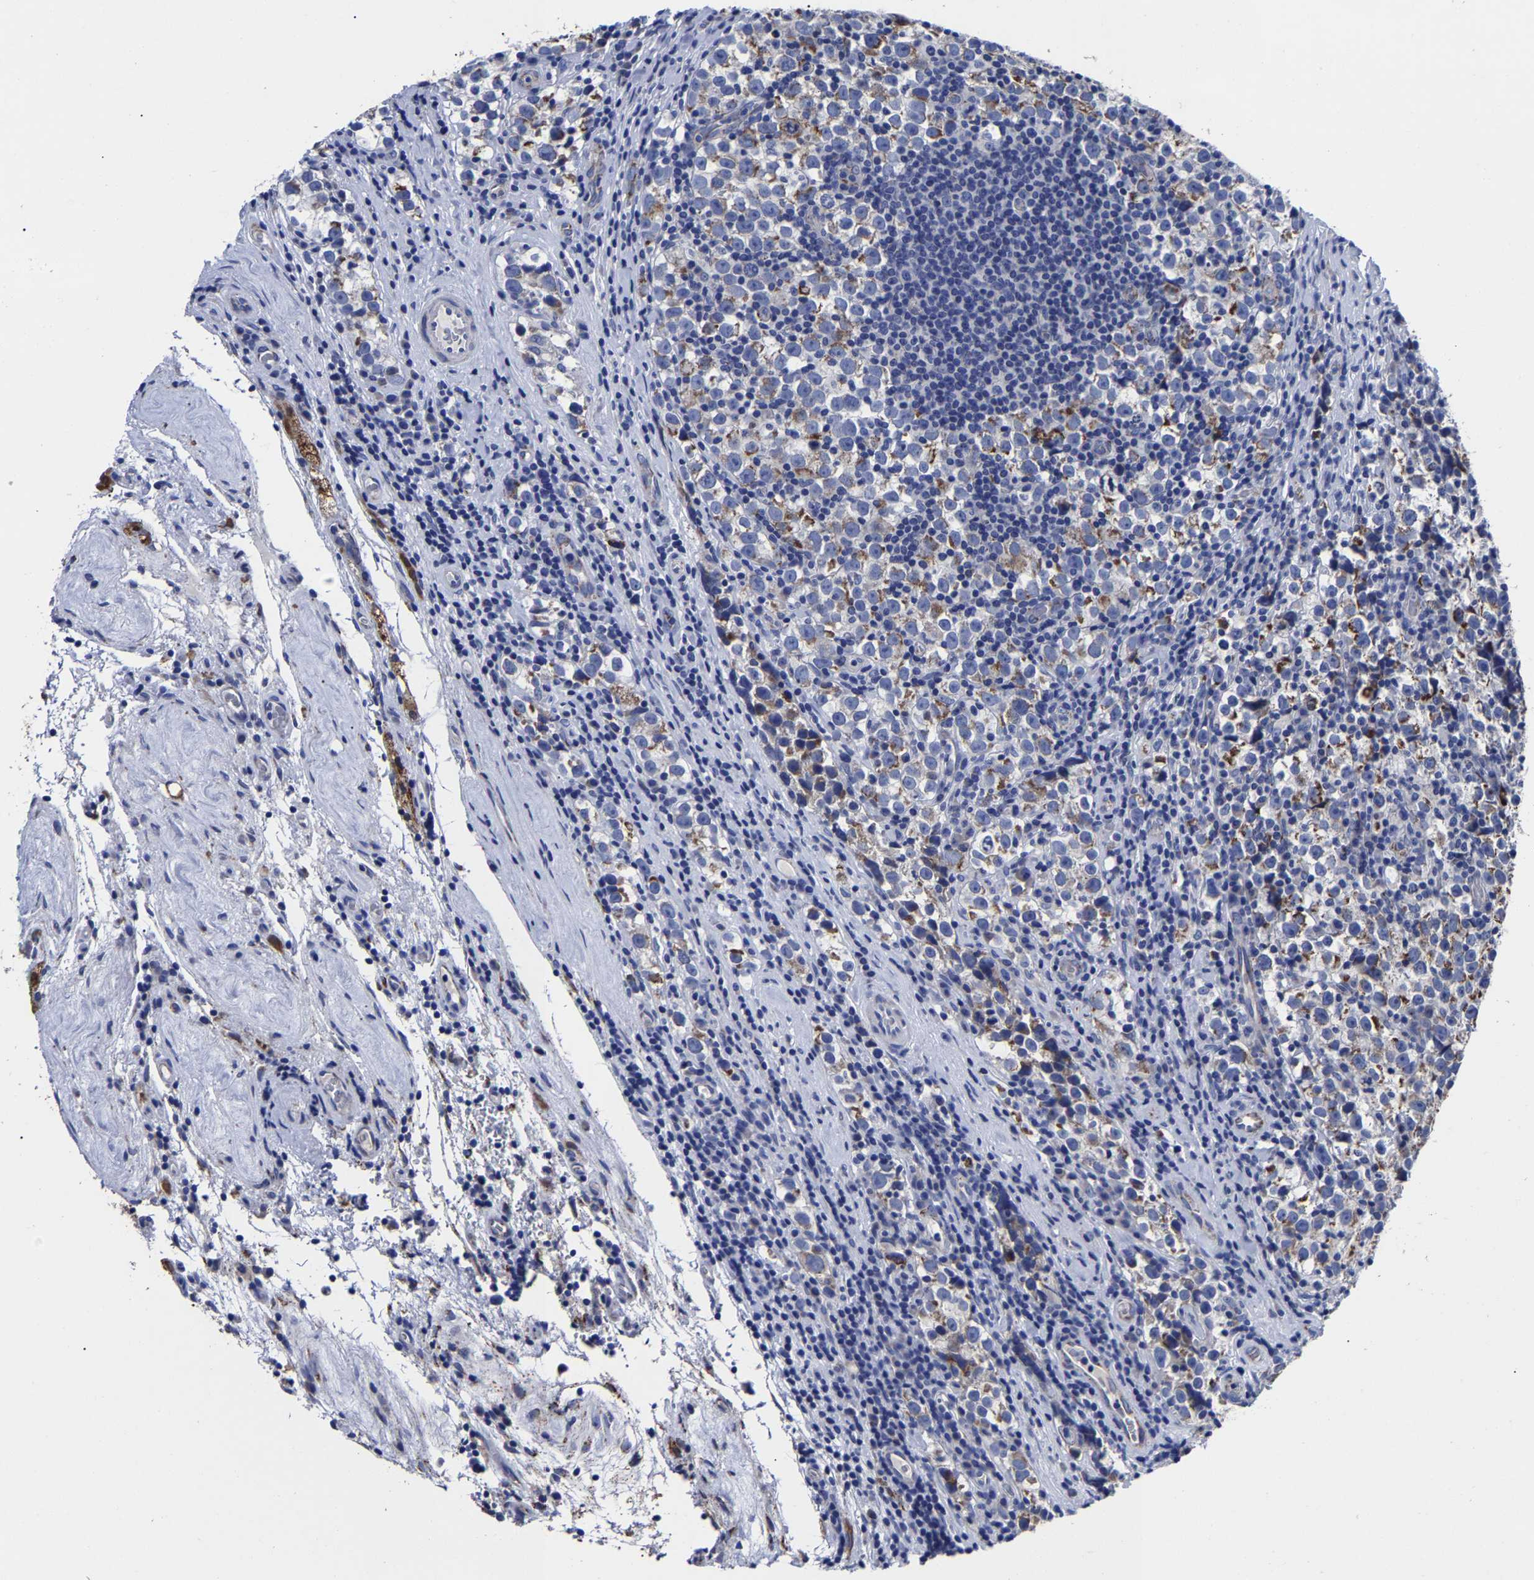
{"staining": {"intensity": "moderate", "quantity": "<25%", "location": "cytoplasmic/membranous"}, "tissue": "testis cancer", "cell_type": "Tumor cells", "image_type": "cancer", "snomed": [{"axis": "morphology", "description": "Normal tissue, NOS"}, {"axis": "morphology", "description": "Seminoma, NOS"}, {"axis": "topography", "description": "Testis"}], "caption": "Immunohistochemistry (IHC) histopathology image of neoplastic tissue: human seminoma (testis) stained using immunohistochemistry shows low levels of moderate protein expression localized specifically in the cytoplasmic/membranous of tumor cells, appearing as a cytoplasmic/membranous brown color.", "gene": "AASS", "patient": {"sex": "male", "age": 43}}